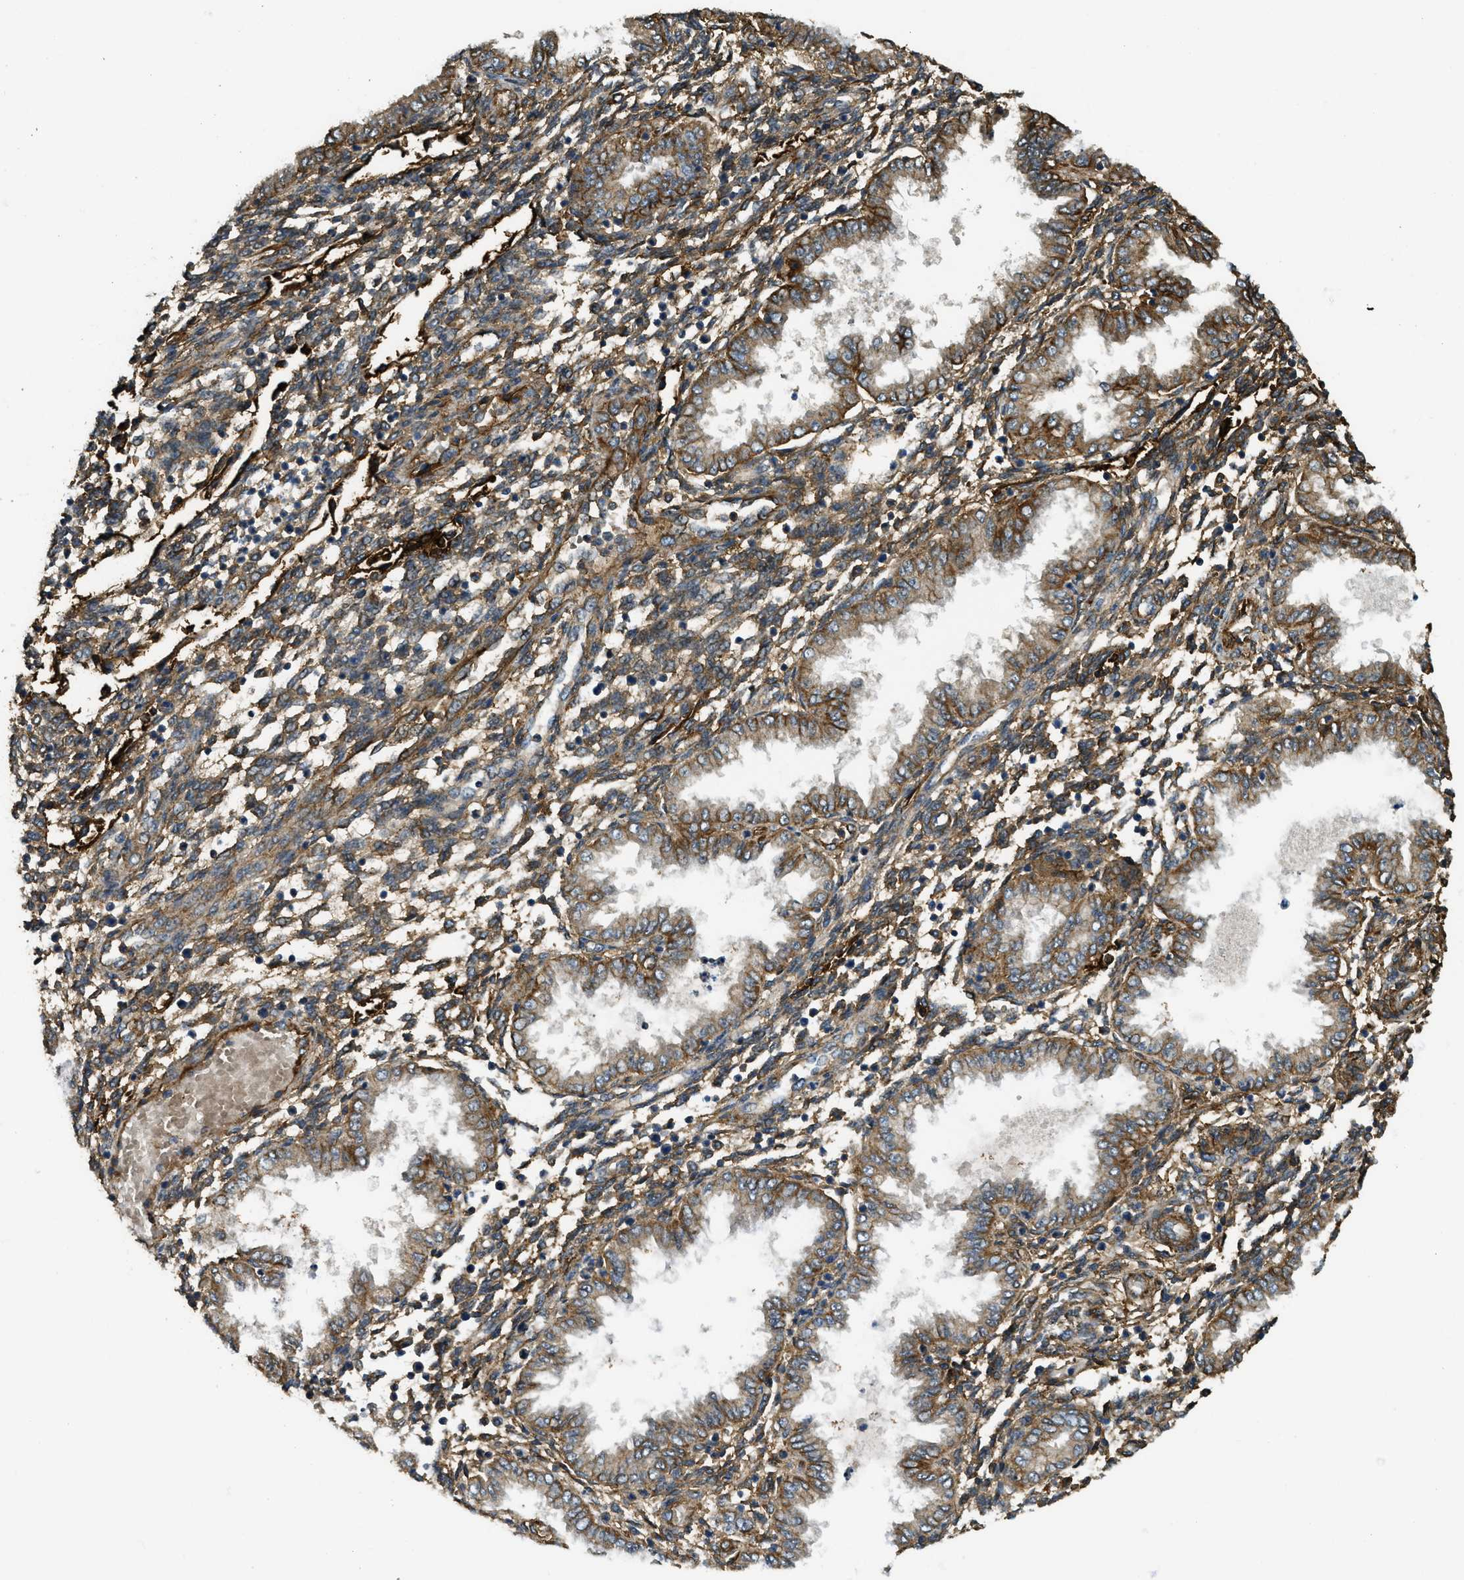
{"staining": {"intensity": "moderate", "quantity": ">75%", "location": "cytoplasmic/membranous"}, "tissue": "endometrium", "cell_type": "Cells in endometrial stroma", "image_type": "normal", "snomed": [{"axis": "morphology", "description": "Normal tissue, NOS"}, {"axis": "topography", "description": "Endometrium"}], "caption": "Normal endometrium was stained to show a protein in brown. There is medium levels of moderate cytoplasmic/membranous staining in approximately >75% of cells in endometrial stroma.", "gene": "CD276", "patient": {"sex": "female", "age": 33}}